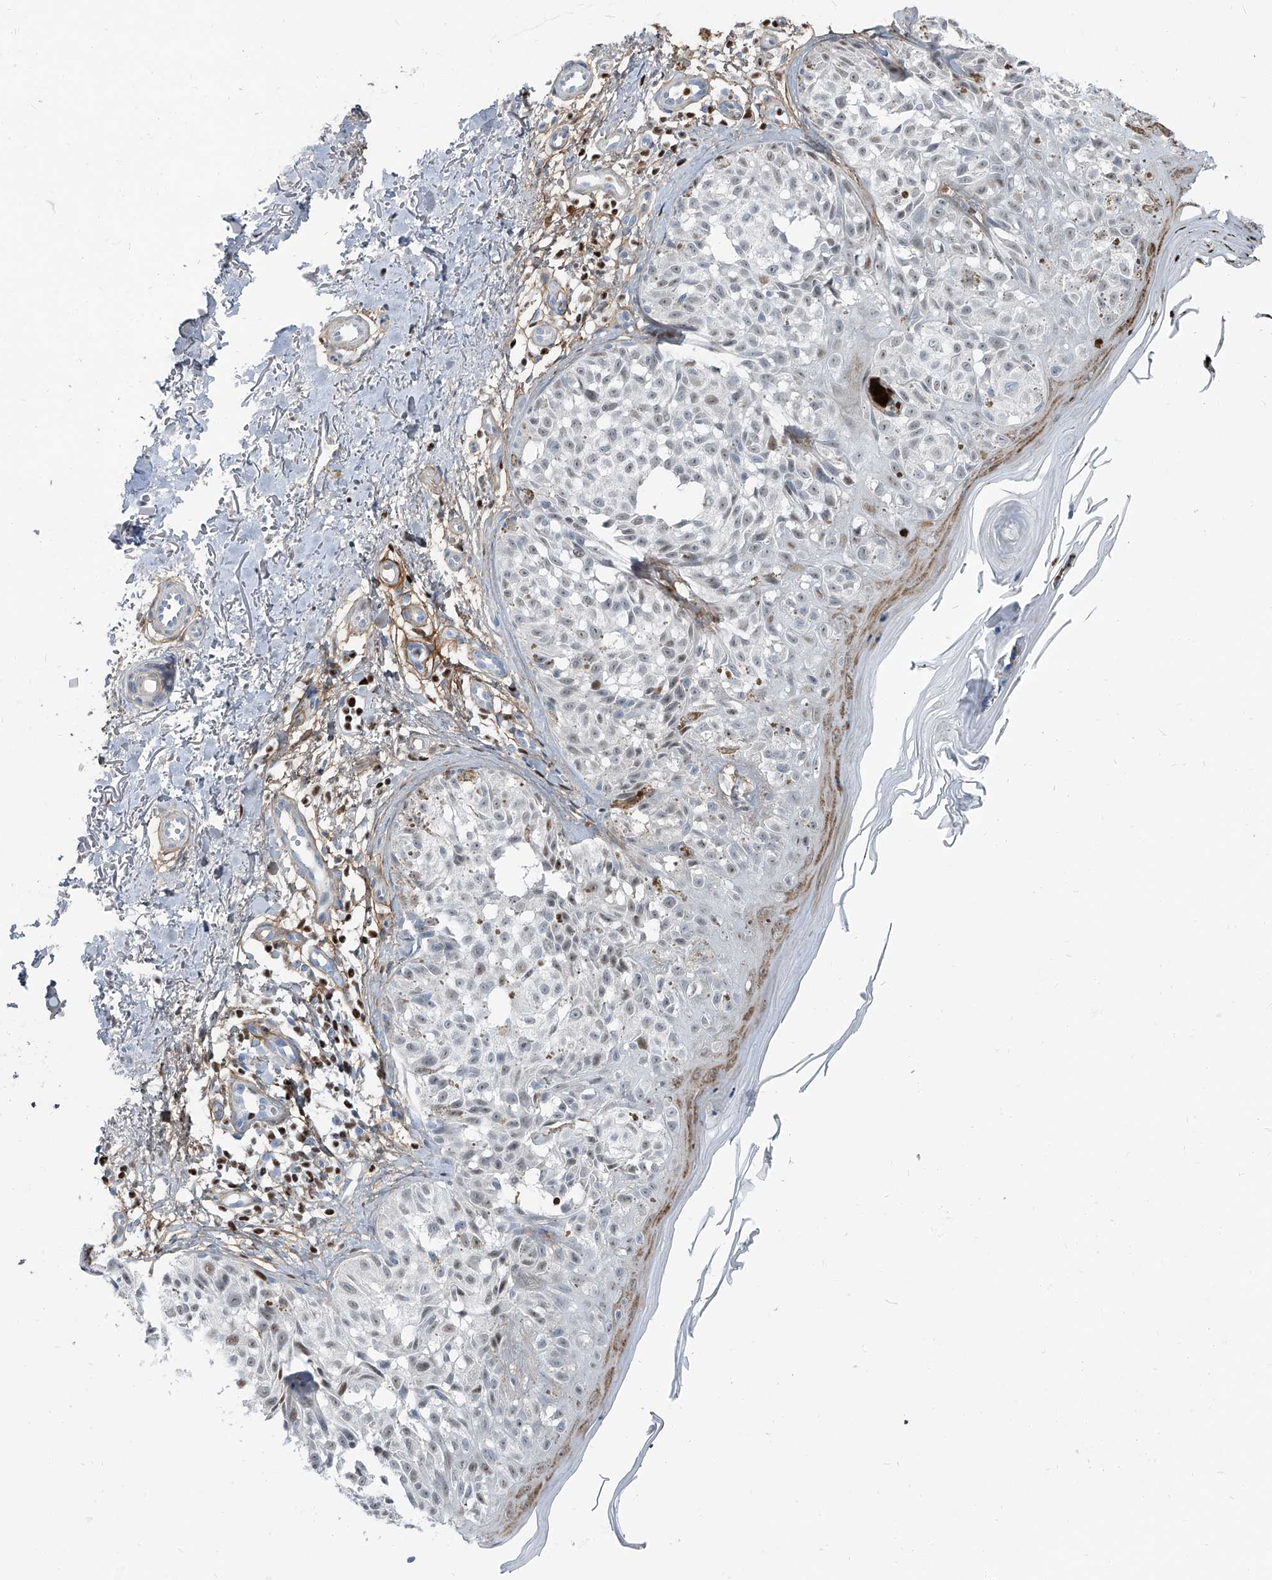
{"staining": {"intensity": "weak", "quantity": "<25%", "location": "nuclear"}, "tissue": "melanoma", "cell_type": "Tumor cells", "image_type": "cancer", "snomed": [{"axis": "morphology", "description": "Malignant melanoma, NOS"}, {"axis": "topography", "description": "Skin"}], "caption": "The immunohistochemistry (IHC) image has no significant expression in tumor cells of malignant melanoma tissue. (DAB (3,3'-diaminobenzidine) IHC visualized using brightfield microscopy, high magnification).", "gene": "HOXA3", "patient": {"sex": "female", "age": 50}}